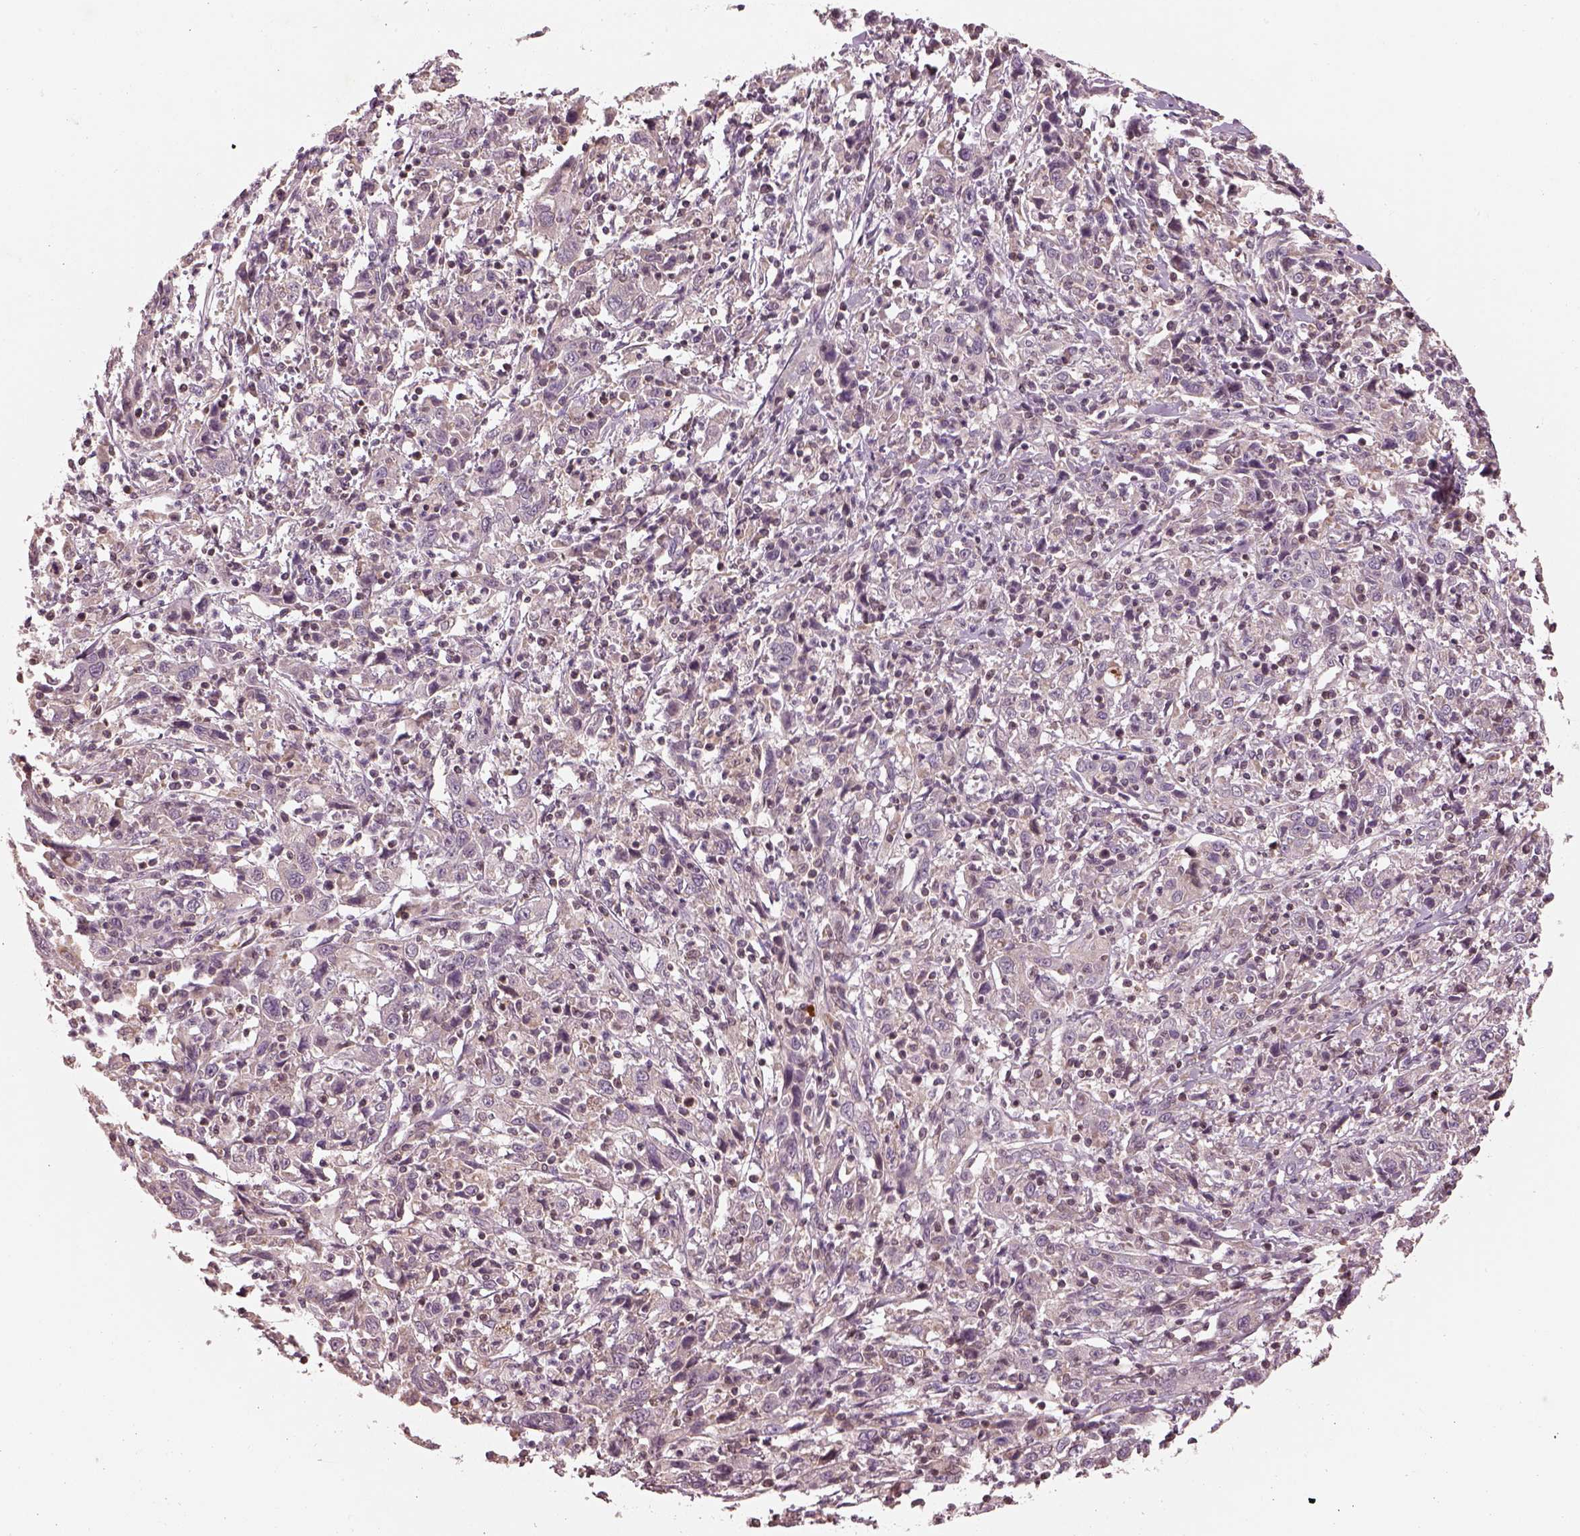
{"staining": {"intensity": "weak", "quantity": "25%-75%", "location": "cytoplasmic/membranous"}, "tissue": "cervical cancer", "cell_type": "Tumor cells", "image_type": "cancer", "snomed": [{"axis": "morphology", "description": "Squamous cell carcinoma, NOS"}, {"axis": "topography", "description": "Cervix"}], "caption": "Brown immunohistochemical staining in human cervical cancer displays weak cytoplasmic/membranous staining in about 25%-75% of tumor cells. (DAB (3,3'-diaminobenzidine) = brown stain, brightfield microscopy at high magnification).", "gene": "TLX3", "patient": {"sex": "female", "age": 46}}